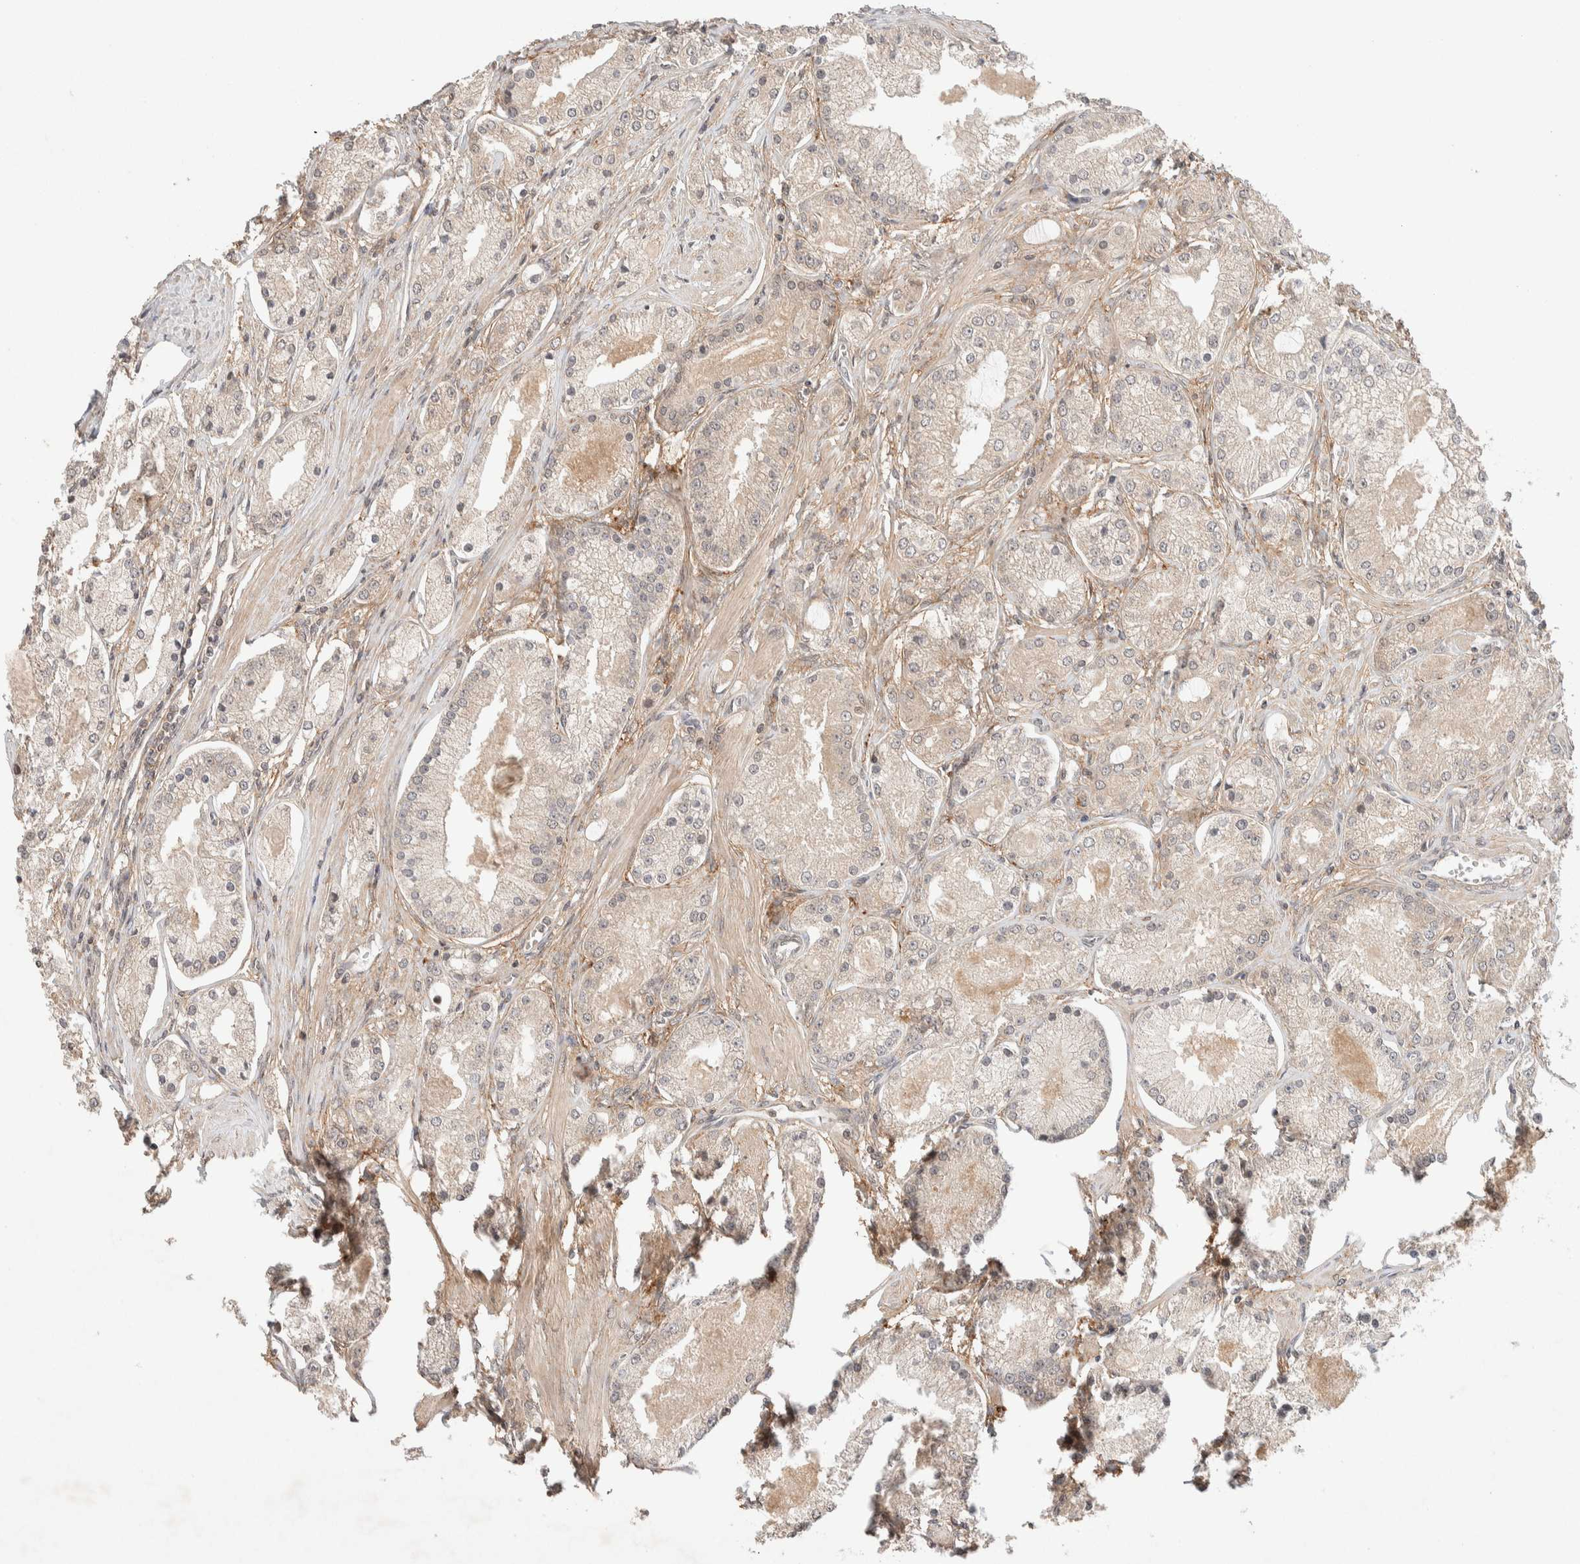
{"staining": {"intensity": "weak", "quantity": "<25%", "location": "cytoplasmic/membranous"}, "tissue": "prostate cancer", "cell_type": "Tumor cells", "image_type": "cancer", "snomed": [{"axis": "morphology", "description": "Adenocarcinoma, High grade"}, {"axis": "topography", "description": "Prostate"}], "caption": "An IHC photomicrograph of prostate adenocarcinoma (high-grade) is shown. There is no staining in tumor cells of prostate adenocarcinoma (high-grade).", "gene": "THRA", "patient": {"sex": "male", "age": 66}}